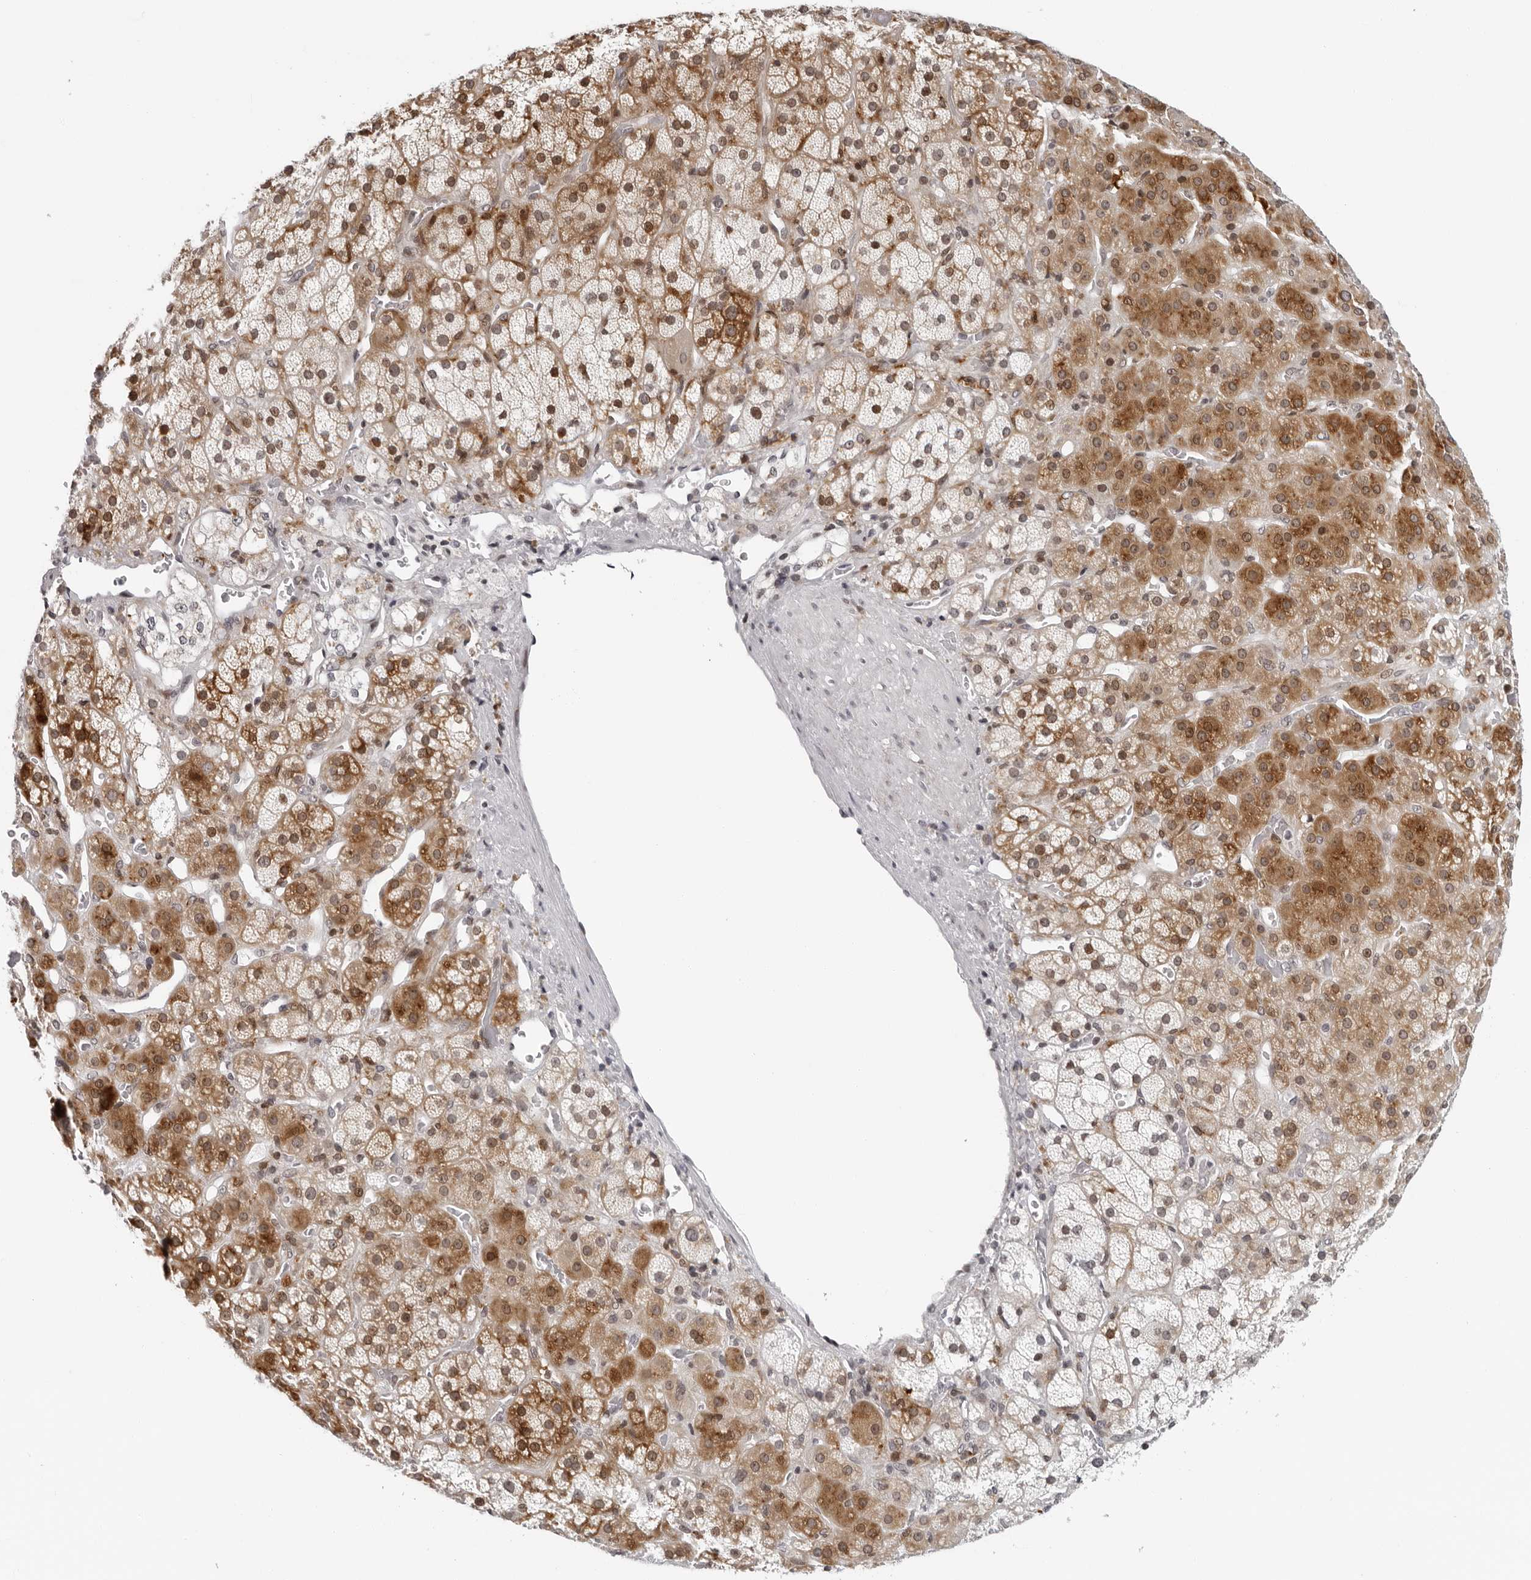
{"staining": {"intensity": "moderate", "quantity": ">75%", "location": "cytoplasmic/membranous"}, "tissue": "adrenal gland", "cell_type": "Glandular cells", "image_type": "normal", "snomed": [{"axis": "morphology", "description": "Normal tissue, NOS"}, {"axis": "topography", "description": "Adrenal gland"}], "caption": "Immunohistochemistry (IHC) histopathology image of unremarkable adrenal gland stained for a protein (brown), which demonstrates medium levels of moderate cytoplasmic/membranous staining in approximately >75% of glandular cells.", "gene": "PIP4K2C", "patient": {"sex": "male", "age": 57}}